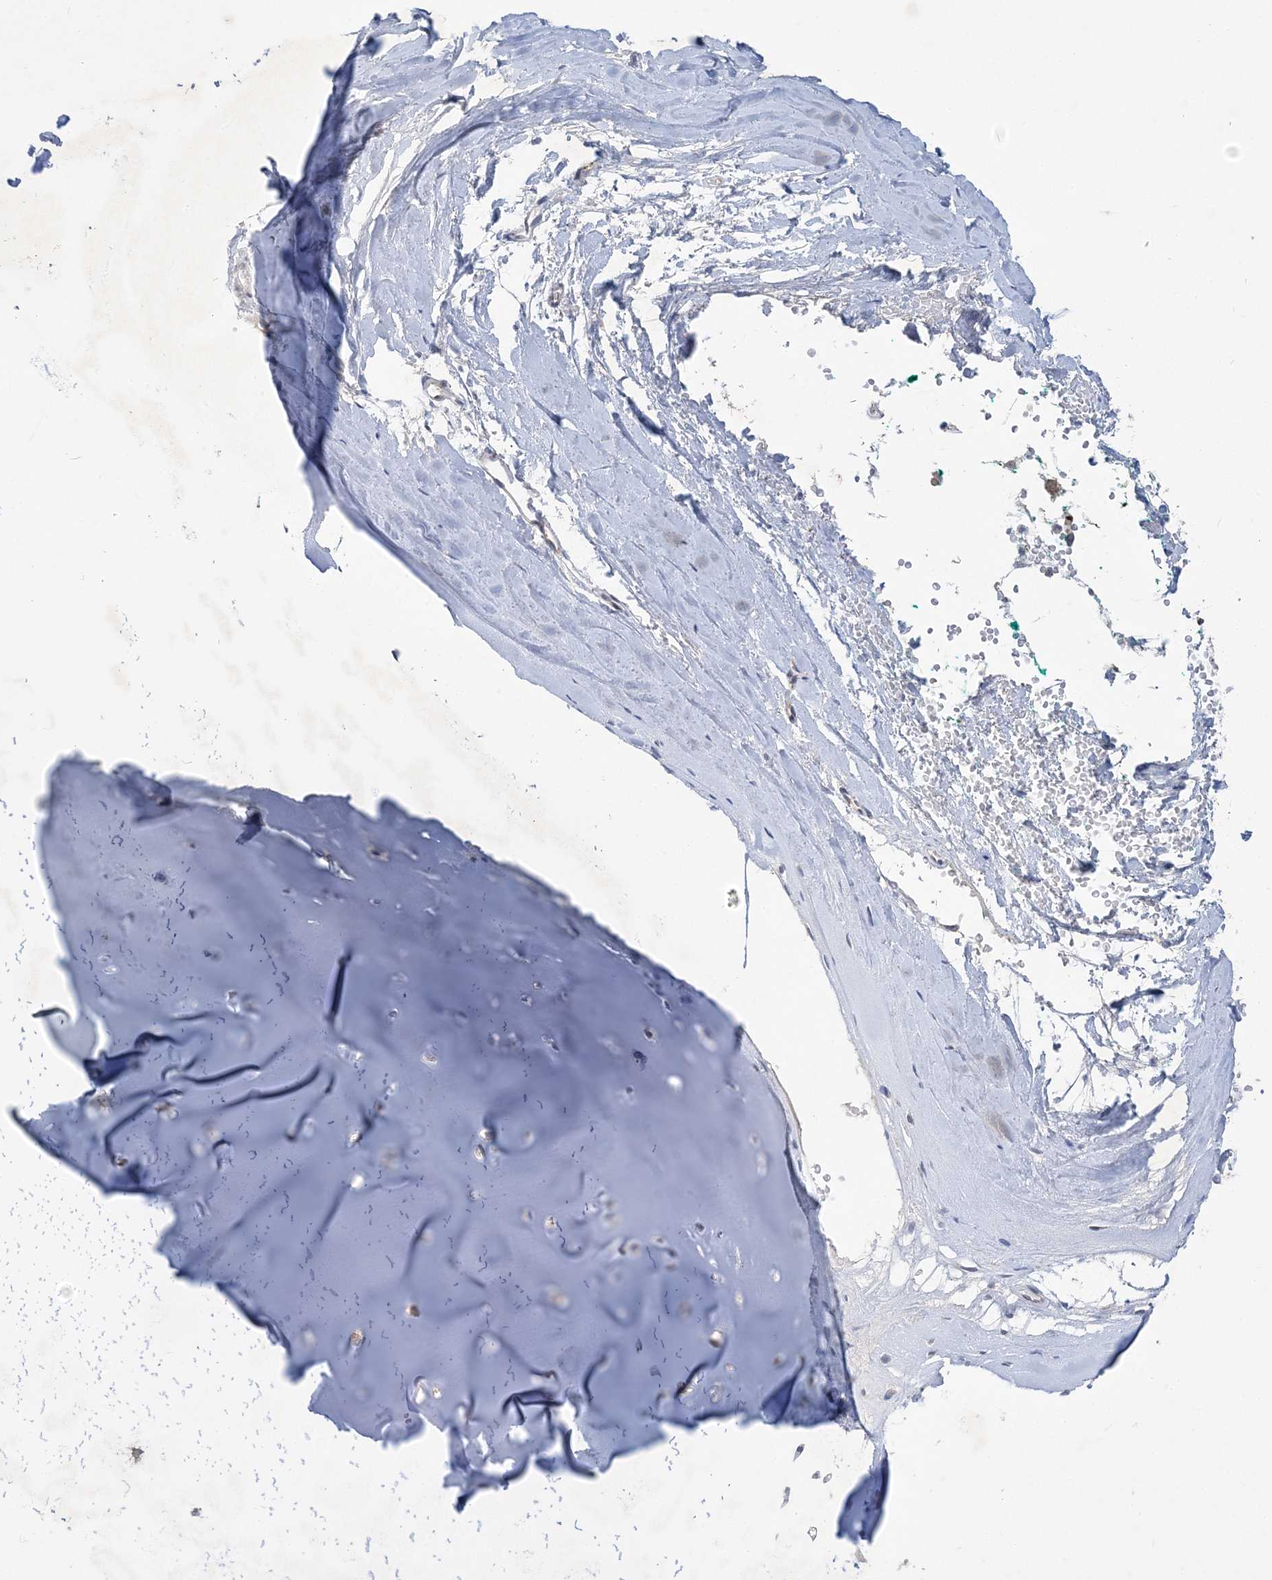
{"staining": {"intensity": "negative", "quantity": "none", "location": "none"}, "tissue": "adipose tissue", "cell_type": "Adipocytes", "image_type": "normal", "snomed": [{"axis": "morphology", "description": "Normal tissue, NOS"}, {"axis": "morphology", "description": "Basal cell carcinoma"}, {"axis": "topography", "description": "Cartilage tissue"}, {"axis": "topography", "description": "Nasopharynx"}, {"axis": "topography", "description": "Oral tissue"}], "caption": "There is no significant positivity in adipocytes of adipose tissue.", "gene": "ANKRD35", "patient": {"sex": "female", "age": 77}}